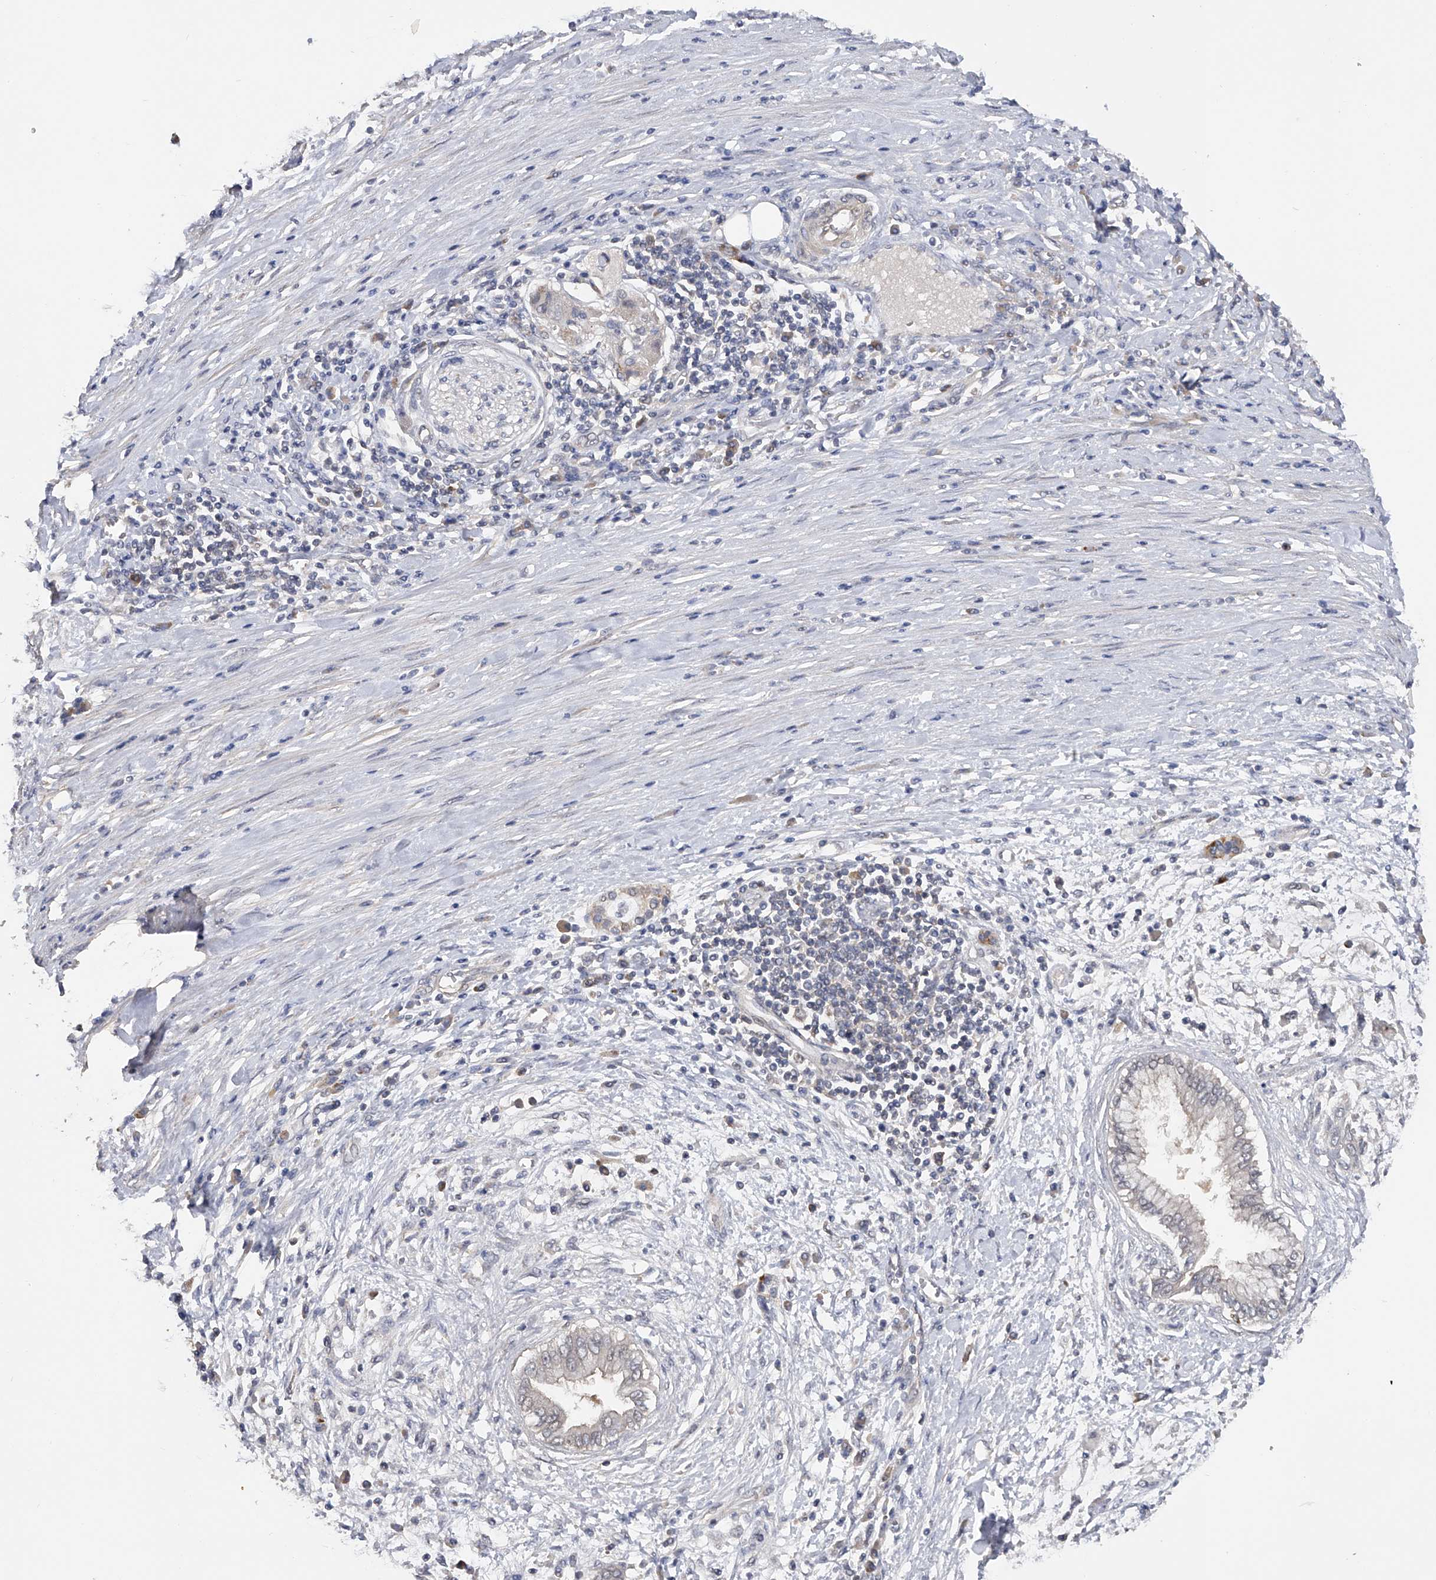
{"staining": {"intensity": "negative", "quantity": "none", "location": "none"}, "tissue": "pancreatic cancer", "cell_type": "Tumor cells", "image_type": "cancer", "snomed": [{"axis": "morphology", "description": "Adenocarcinoma, NOS"}, {"axis": "topography", "description": "Pancreas"}], "caption": "This is a micrograph of IHC staining of adenocarcinoma (pancreatic), which shows no staining in tumor cells.", "gene": "CFAP298", "patient": {"sex": "male", "age": 58}}